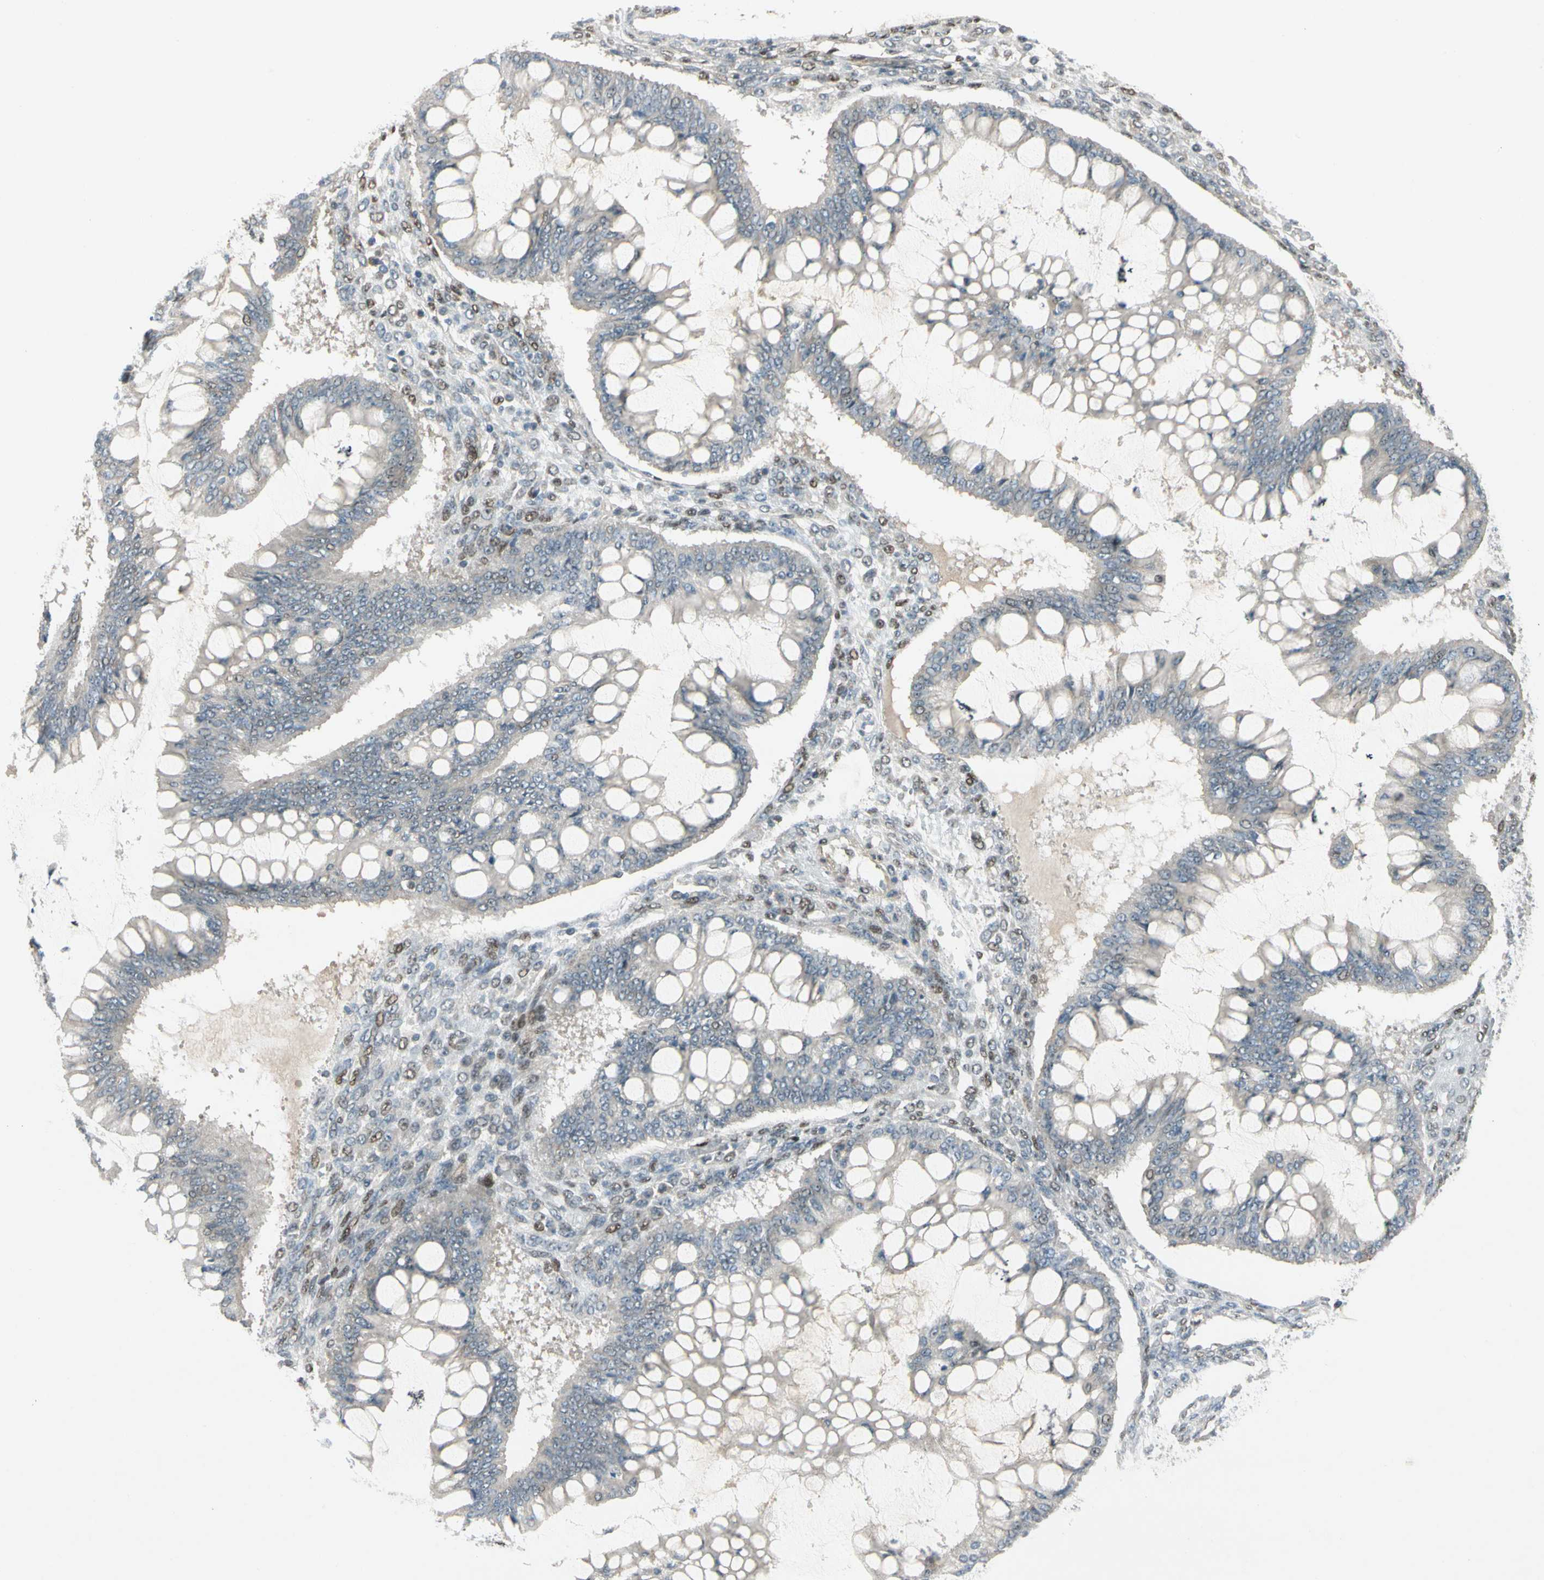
{"staining": {"intensity": "negative", "quantity": "none", "location": "none"}, "tissue": "ovarian cancer", "cell_type": "Tumor cells", "image_type": "cancer", "snomed": [{"axis": "morphology", "description": "Cystadenocarcinoma, mucinous, NOS"}, {"axis": "topography", "description": "Ovary"}], "caption": "There is no significant staining in tumor cells of ovarian cancer (mucinous cystadenocarcinoma).", "gene": "GTF3A", "patient": {"sex": "female", "age": 73}}